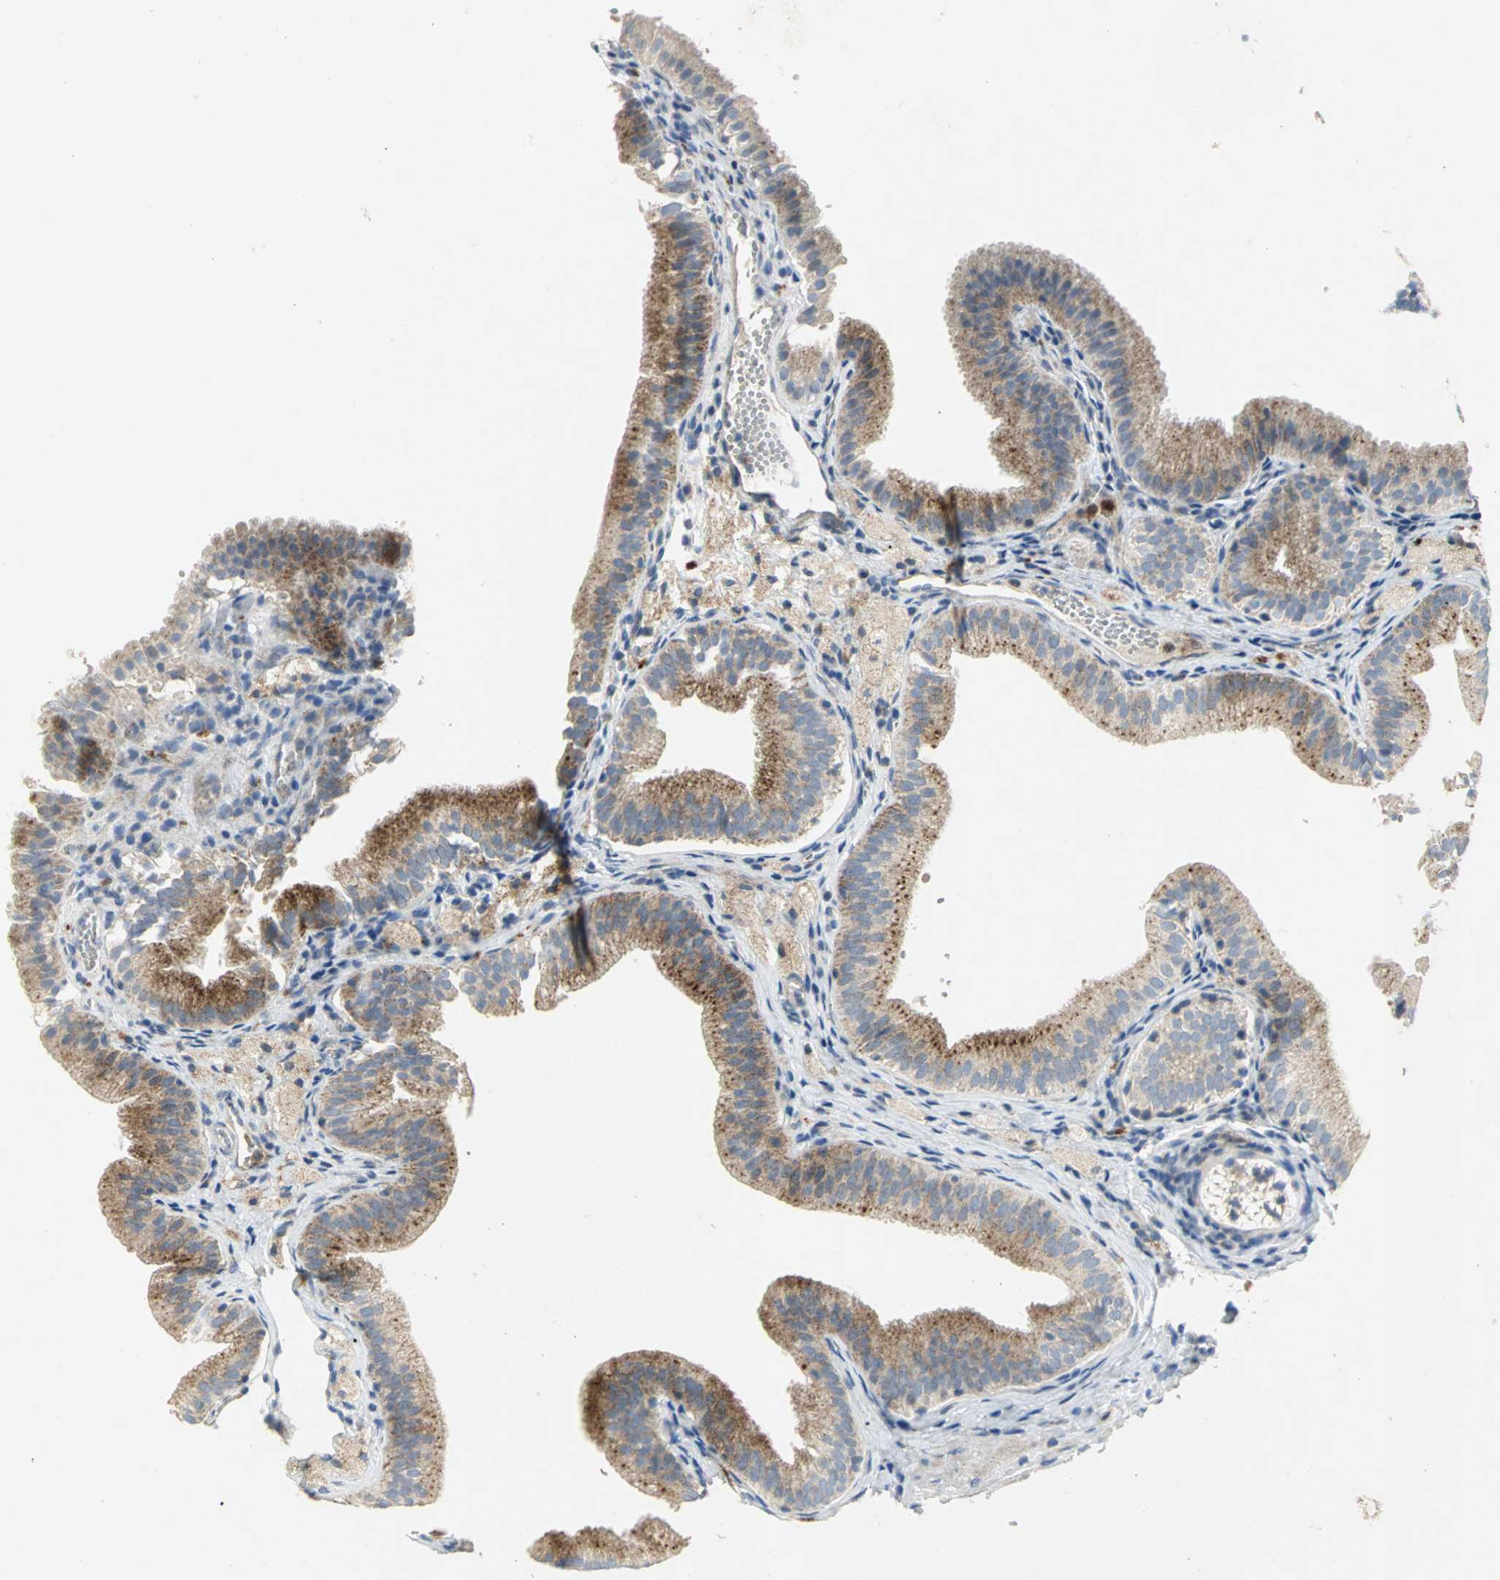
{"staining": {"intensity": "strong", "quantity": ">75%", "location": "cytoplasmic/membranous"}, "tissue": "gallbladder", "cell_type": "Glandular cells", "image_type": "normal", "snomed": [{"axis": "morphology", "description": "Normal tissue, NOS"}, {"axis": "topography", "description": "Gallbladder"}], "caption": "Glandular cells show high levels of strong cytoplasmic/membranous expression in about >75% of cells in benign gallbladder. The protein of interest is shown in brown color, while the nuclei are stained blue.", "gene": "SPPL2B", "patient": {"sex": "female", "age": 24}}